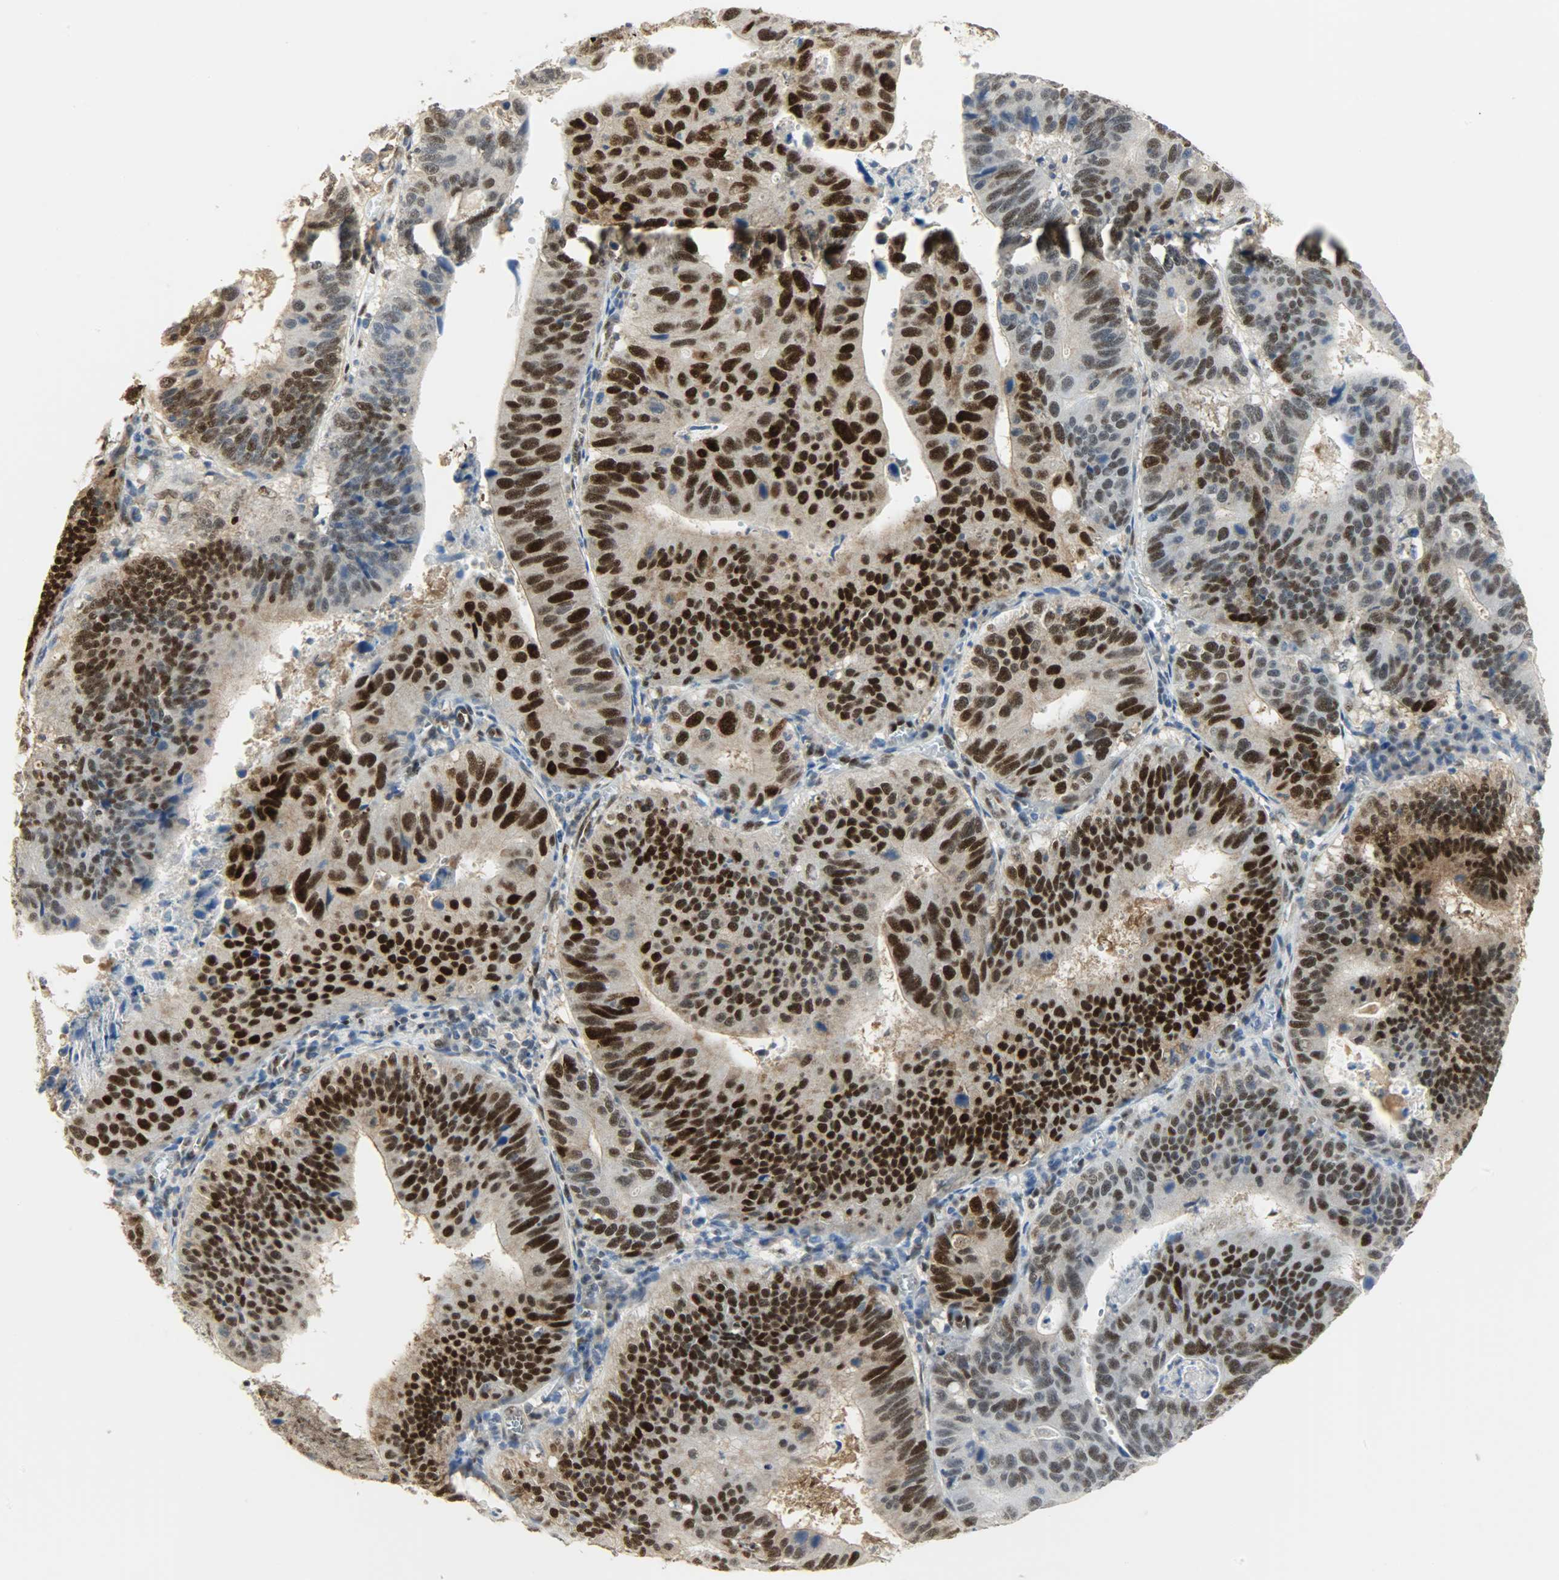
{"staining": {"intensity": "strong", "quantity": ">75%", "location": "nuclear"}, "tissue": "stomach cancer", "cell_type": "Tumor cells", "image_type": "cancer", "snomed": [{"axis": "morphology", "description": "Adenocarcinoma, NOS"}, {"axis": "topography", "description": "Stomach"}], "caption": "Stomach cancer (adenocarcinoma) stained with DAB immunohistochemistry exhibits high levels of strong nuclear staining in approximately >75% of tumor cells.", "gene": "NPEPL1", "patient": {"sex": "male", "age": 59}}